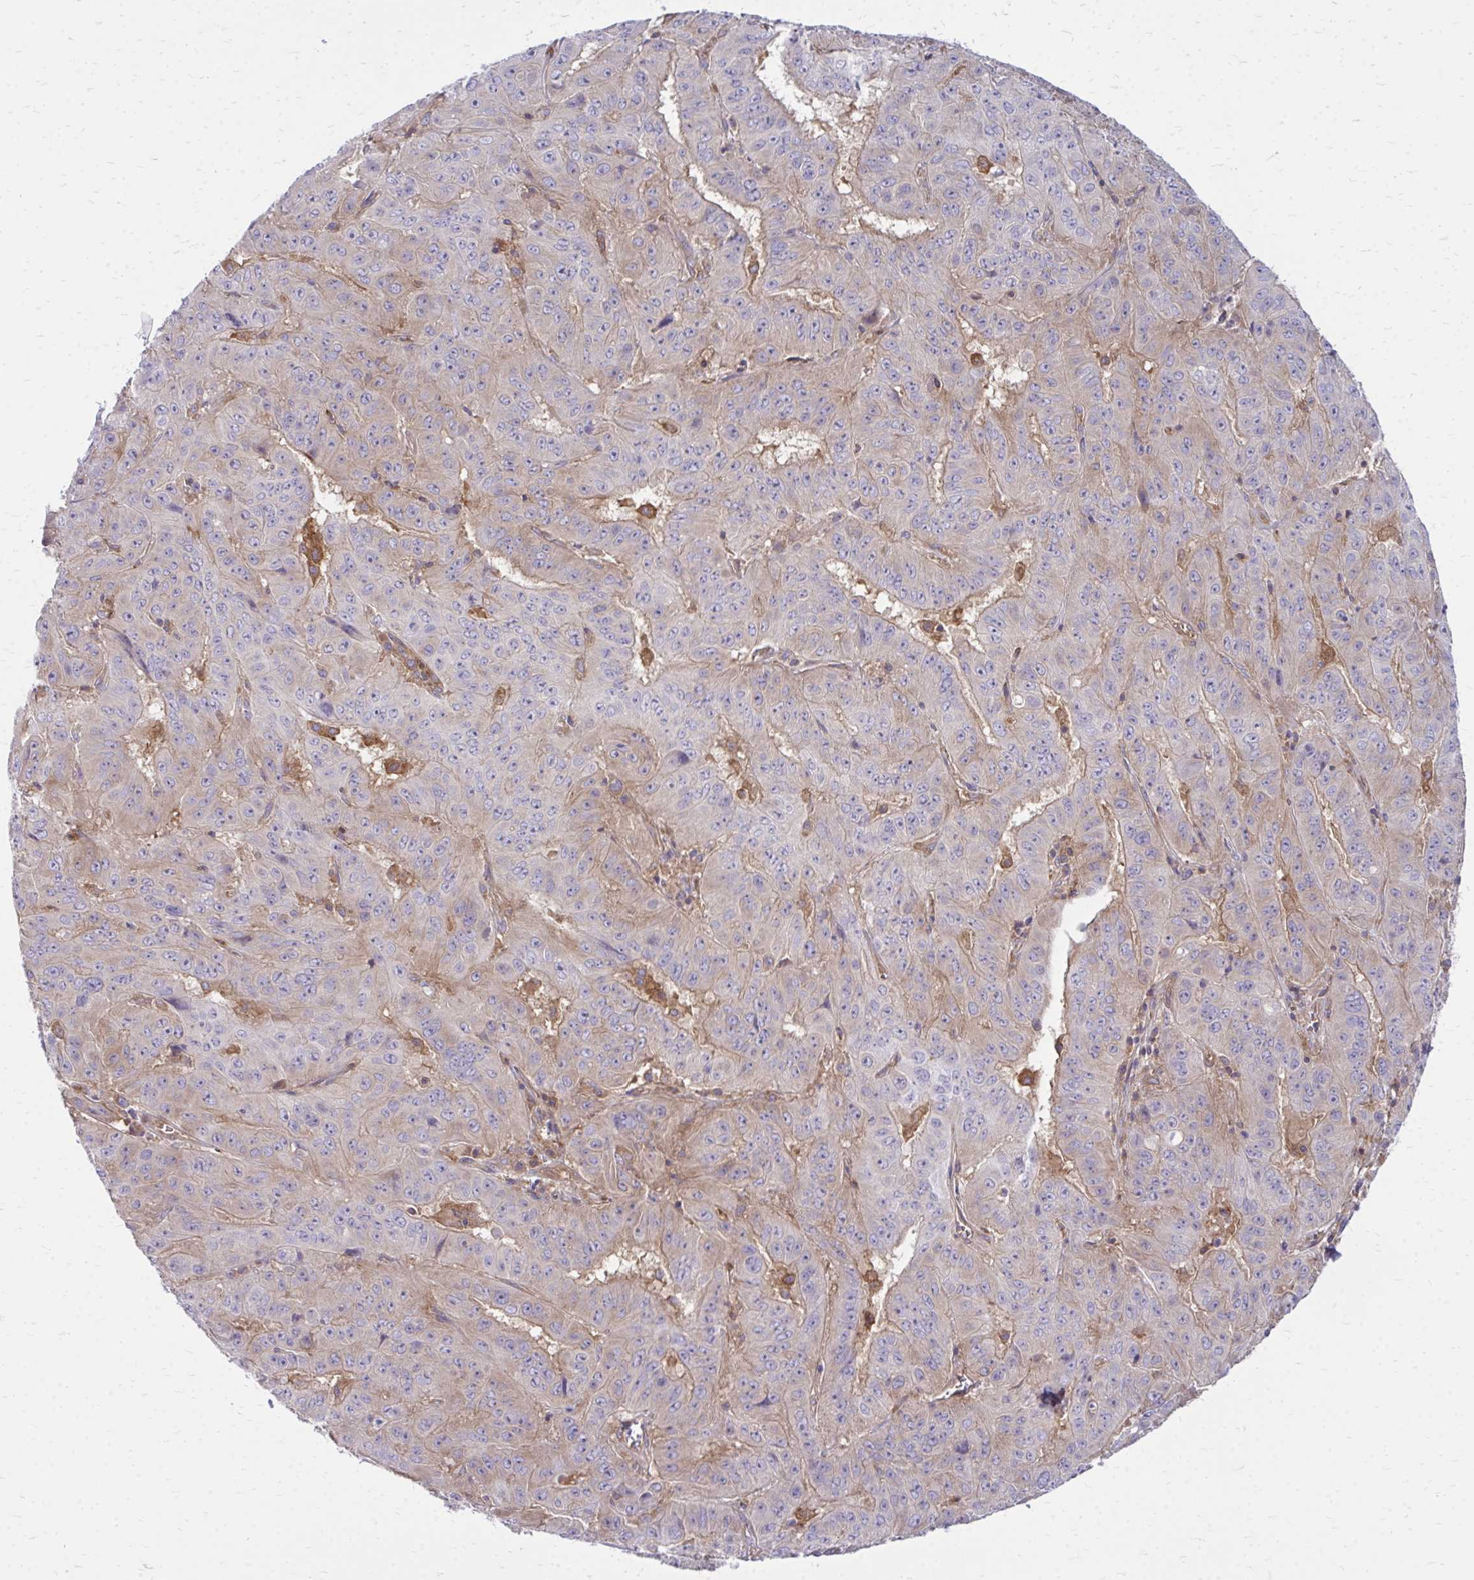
{"staining": {"intensity": "weak", "quantity": "25%-75%", "location": "cytoplasmic/membranous"}, "tissue": "pancreatic cancer", "cell_type": "Tumor cells", "image_type": "cancer", "snomed": [{"axis": "morphology", "description": "Adenocarcinoma, NOS"}, {"axis": "topography", "description": "Pancreas"}], "caption": "A high-resolution photomicrograph shows IHC staining of pancreatic adenocarcinoma, which shows weak cytoplasmic/membranous positivity in about 25%-75% of tumor cells.", "gene": "ASAP1", "patient": {"sex": "male", "age": 63}}